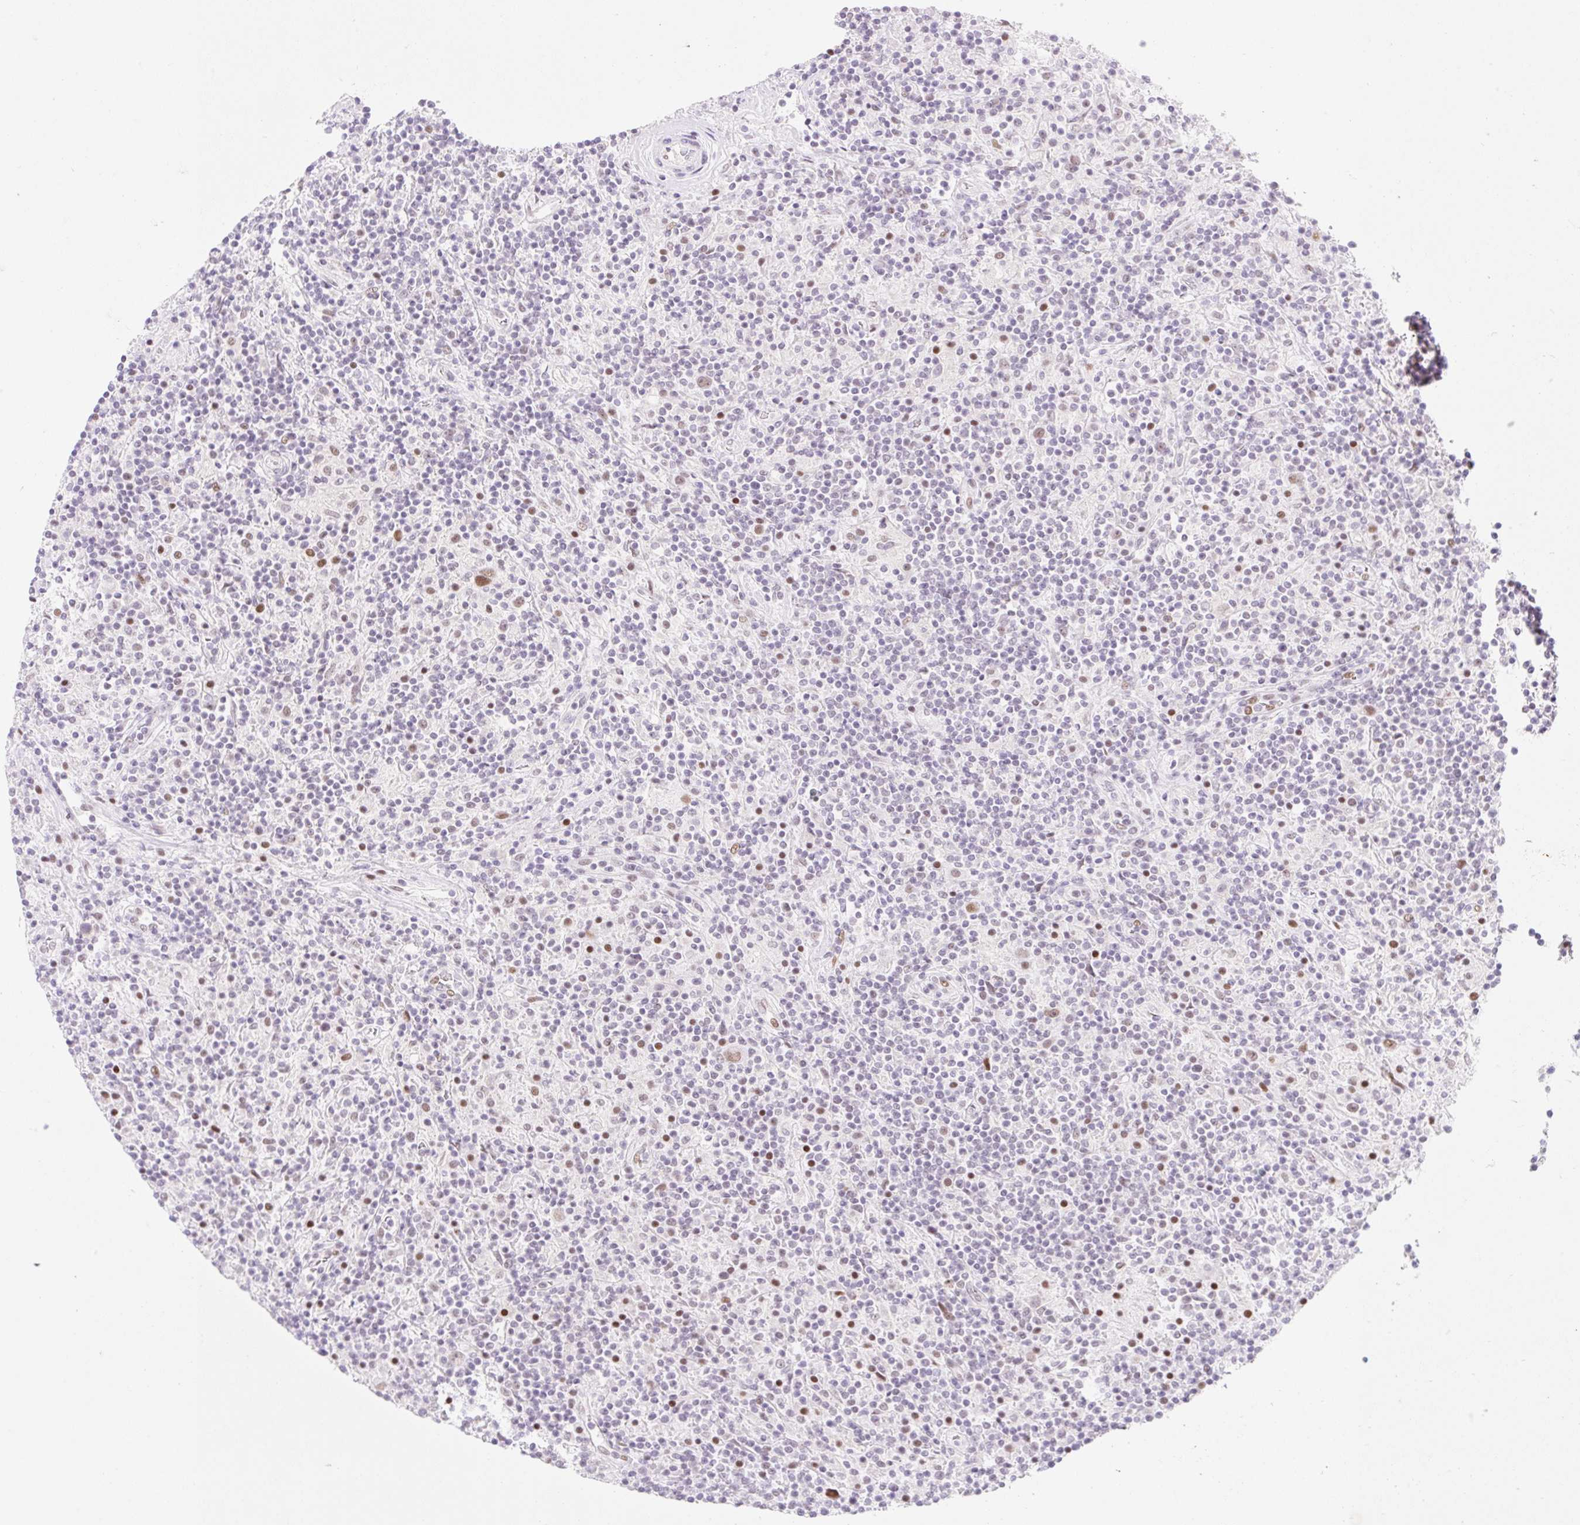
{"staining": {"intensity": "moderate", "quantity": ">75%", "location": "nuclear"}, "tissue": "lymphoma", "cell_type": "Tumor cells", "image_type": "cancer", "snomed": [{"axis": "morphology", "description": "Hodgkin's disease, NOS"}, {"axis": "topography", "description": "Lymph node"}], "caption": "An immunohistochemistry (IHC) histopathology image of tumor tissue is shown. Protein staining in brown labels moderate nuclear positivity in lymphoma within tumor cells.", "gene": "H2BW1", "patient": {"sex": "male", "age": 70}}